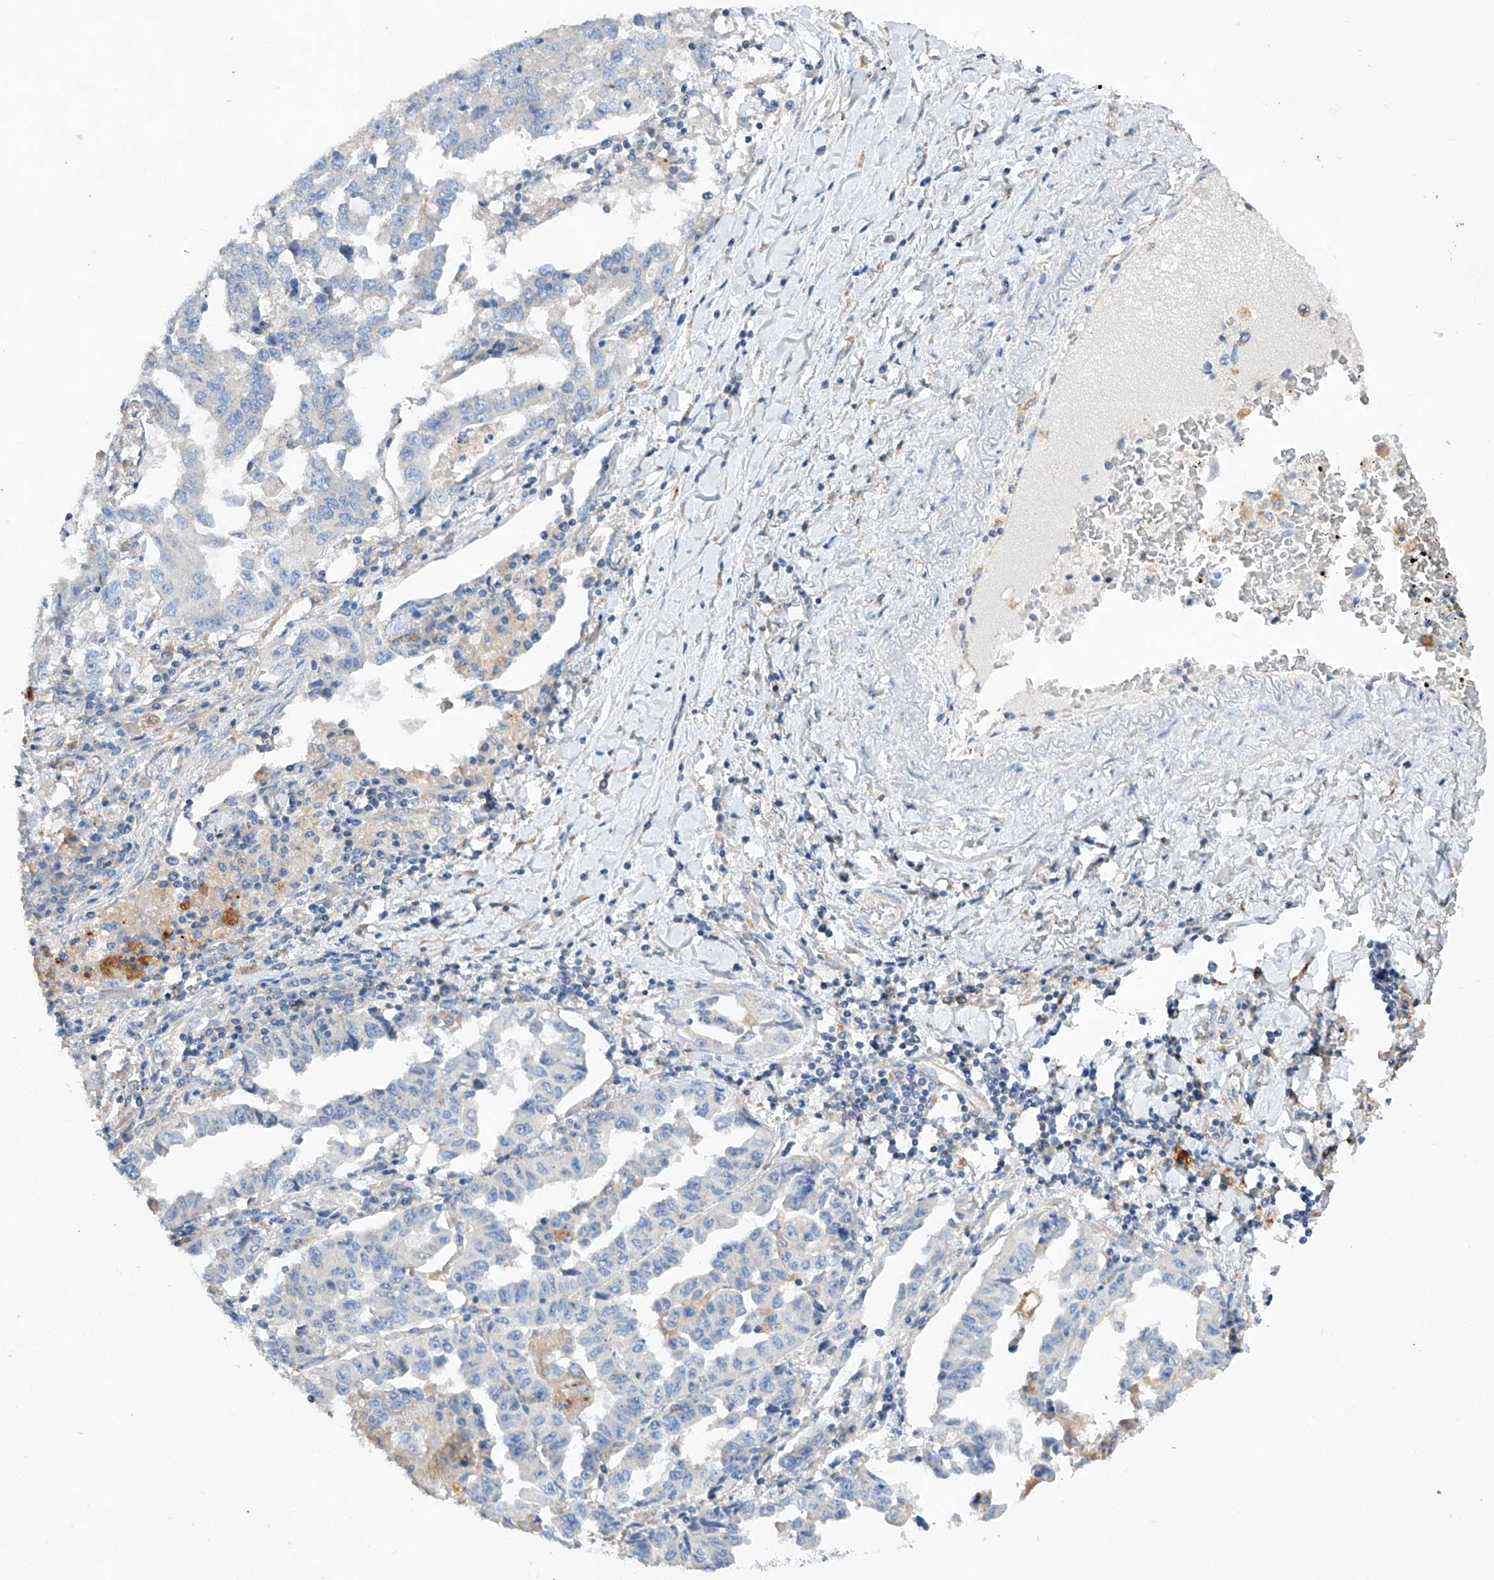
{"staining": {"intensity": "negative", "quantity": "none", "location": "none"}, "tissue": "lung cancer", "cell_type": "Tumor cells", "image_type": "cancer", "snomed": [{"axis": "morphology", "description": "Adenocarcinoma, NOS"}, {"axis": "topography", "description": "Lung"}], "caption": "Lung cancer was stained to show a protein in brown. There is no significant staining in tumor cells. (Immunohistochemistry, brightfield microscopy, high magnification).", "gene": "AMD1", "patient": {"sex": "female", "age": 51}}